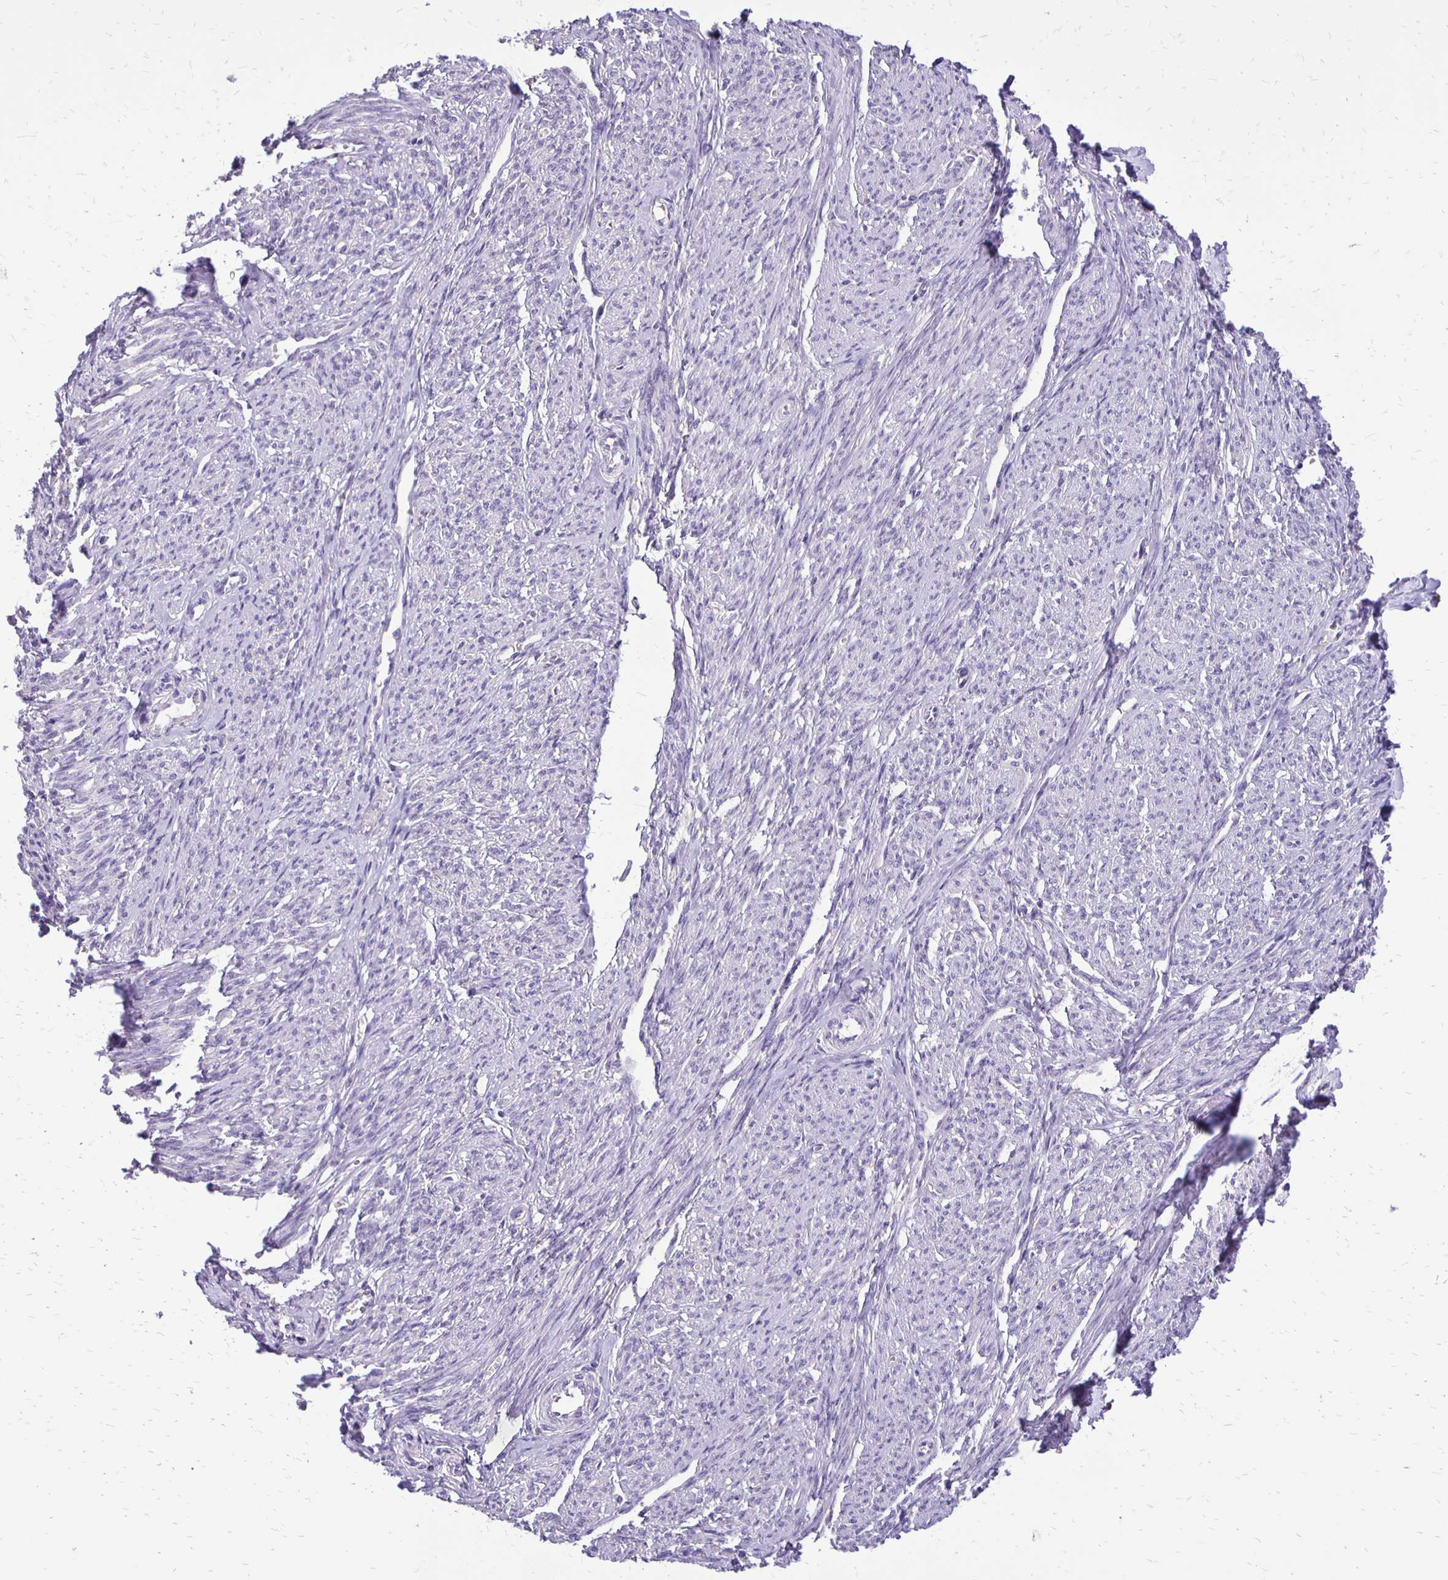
{"staining": {"intensity": "negative", "quantity": "none", "location": "none"}, "tissue": "smooth muscle", "cell_type": "Smooth muscle cells", "image_type": "normal", "snomed": [{"axis": "morphology", "description": "Normal tissue, NOS"}, {"axis": "topography", "description": "Smooth muscle"}], "caption": "This is an immunohistochemistry (IHC) micrograph of normal smooth muscle. There is no positivity in smooth muscle cells.", "gene": "ANKRD45", "patient": {"sex": "female", "age": 65}}